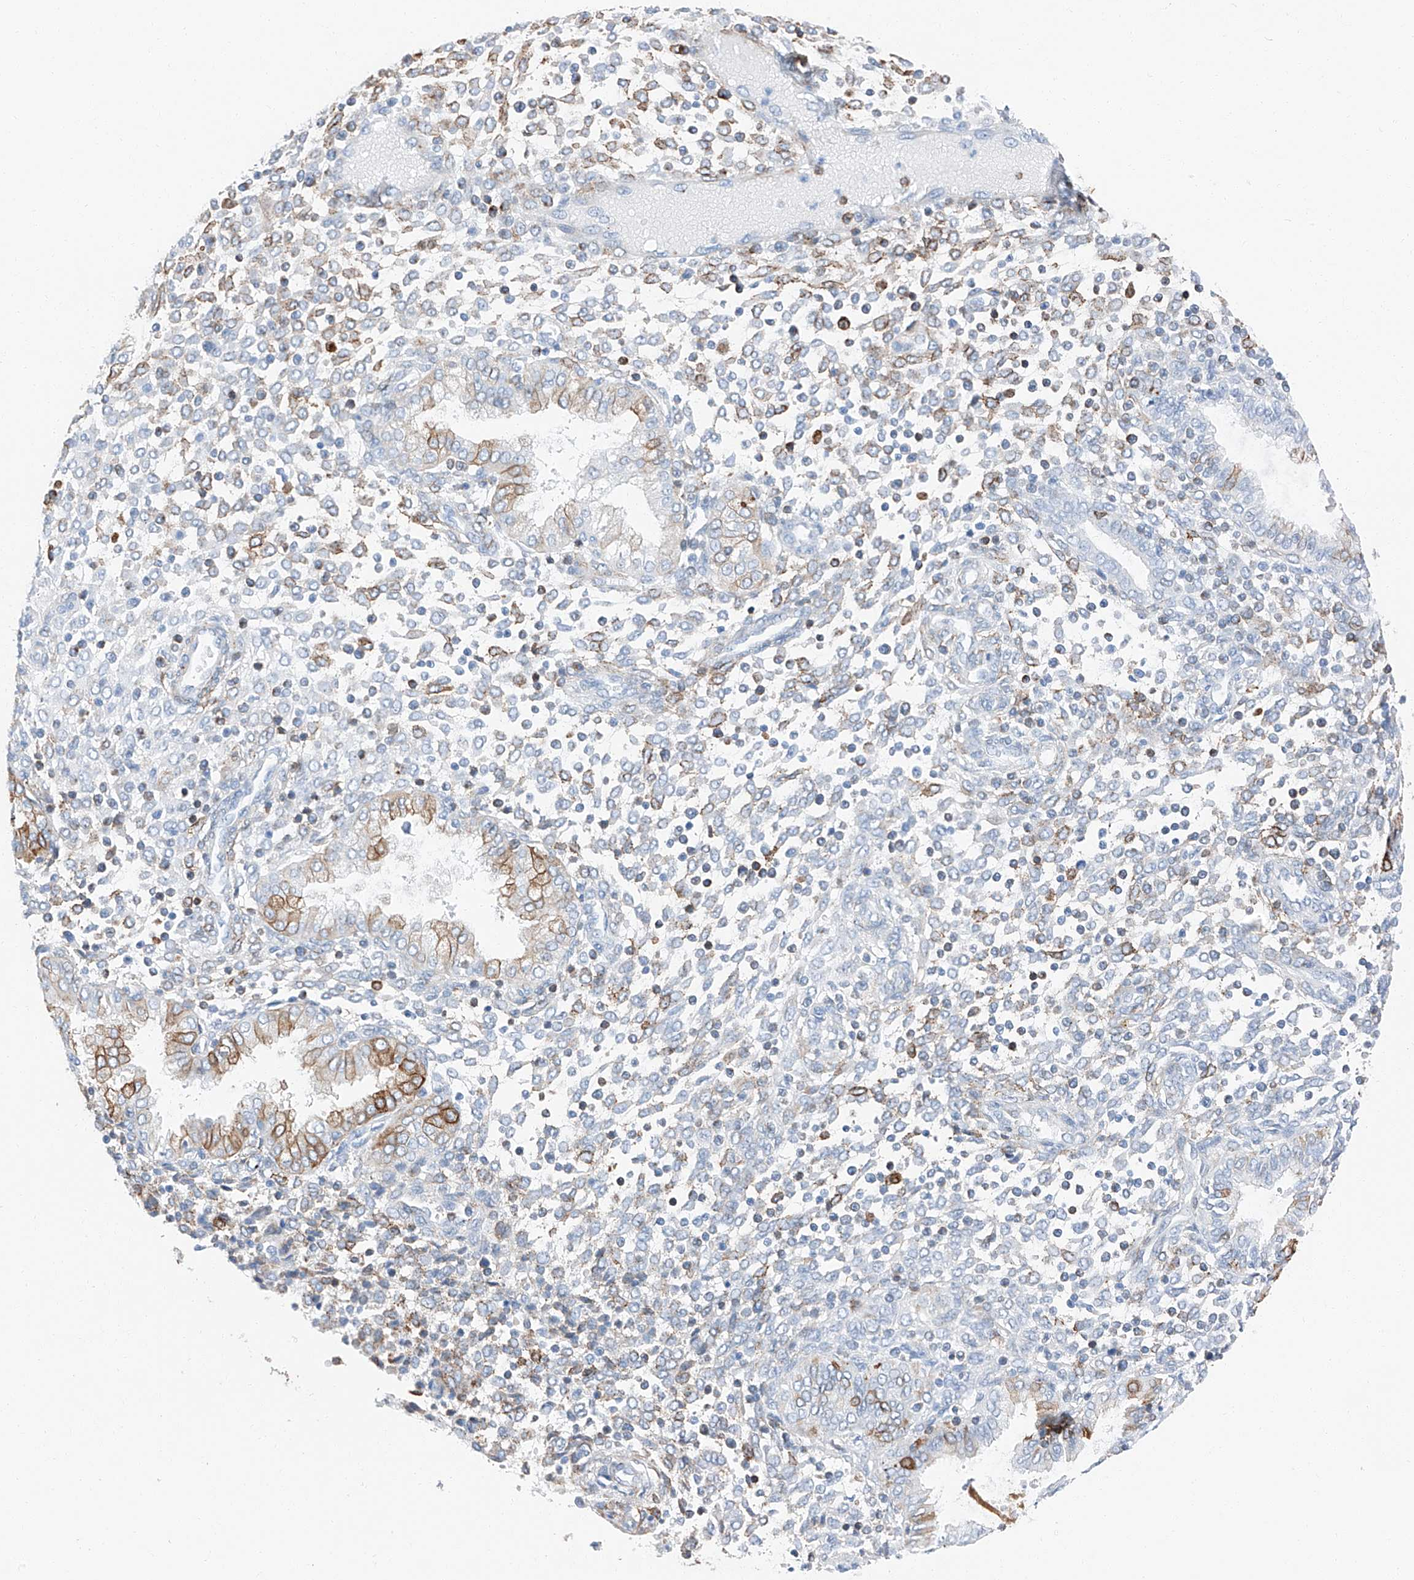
{"staining": {"intensity": "moderate", "quantity": "<25%", "location": "cytoplasmic/membranous"}, "tissue": "endometrium", "cell_type": "Cells in endometrial stroma", "image_type": "normal", "snomed": [{"axis": "morphology", "description": "Normal tissue, NOS"}, {"axis": "topography", "description": "Endometrium"}], "caption": "The image displays staining of unremarkable endometrium, revealing moderate cytoplasmic/membranous protein expression (brown color) within cells in endometrial stroma.", "gene": "ZNF804A", "patient": {"sex": "female", "age": 53}}